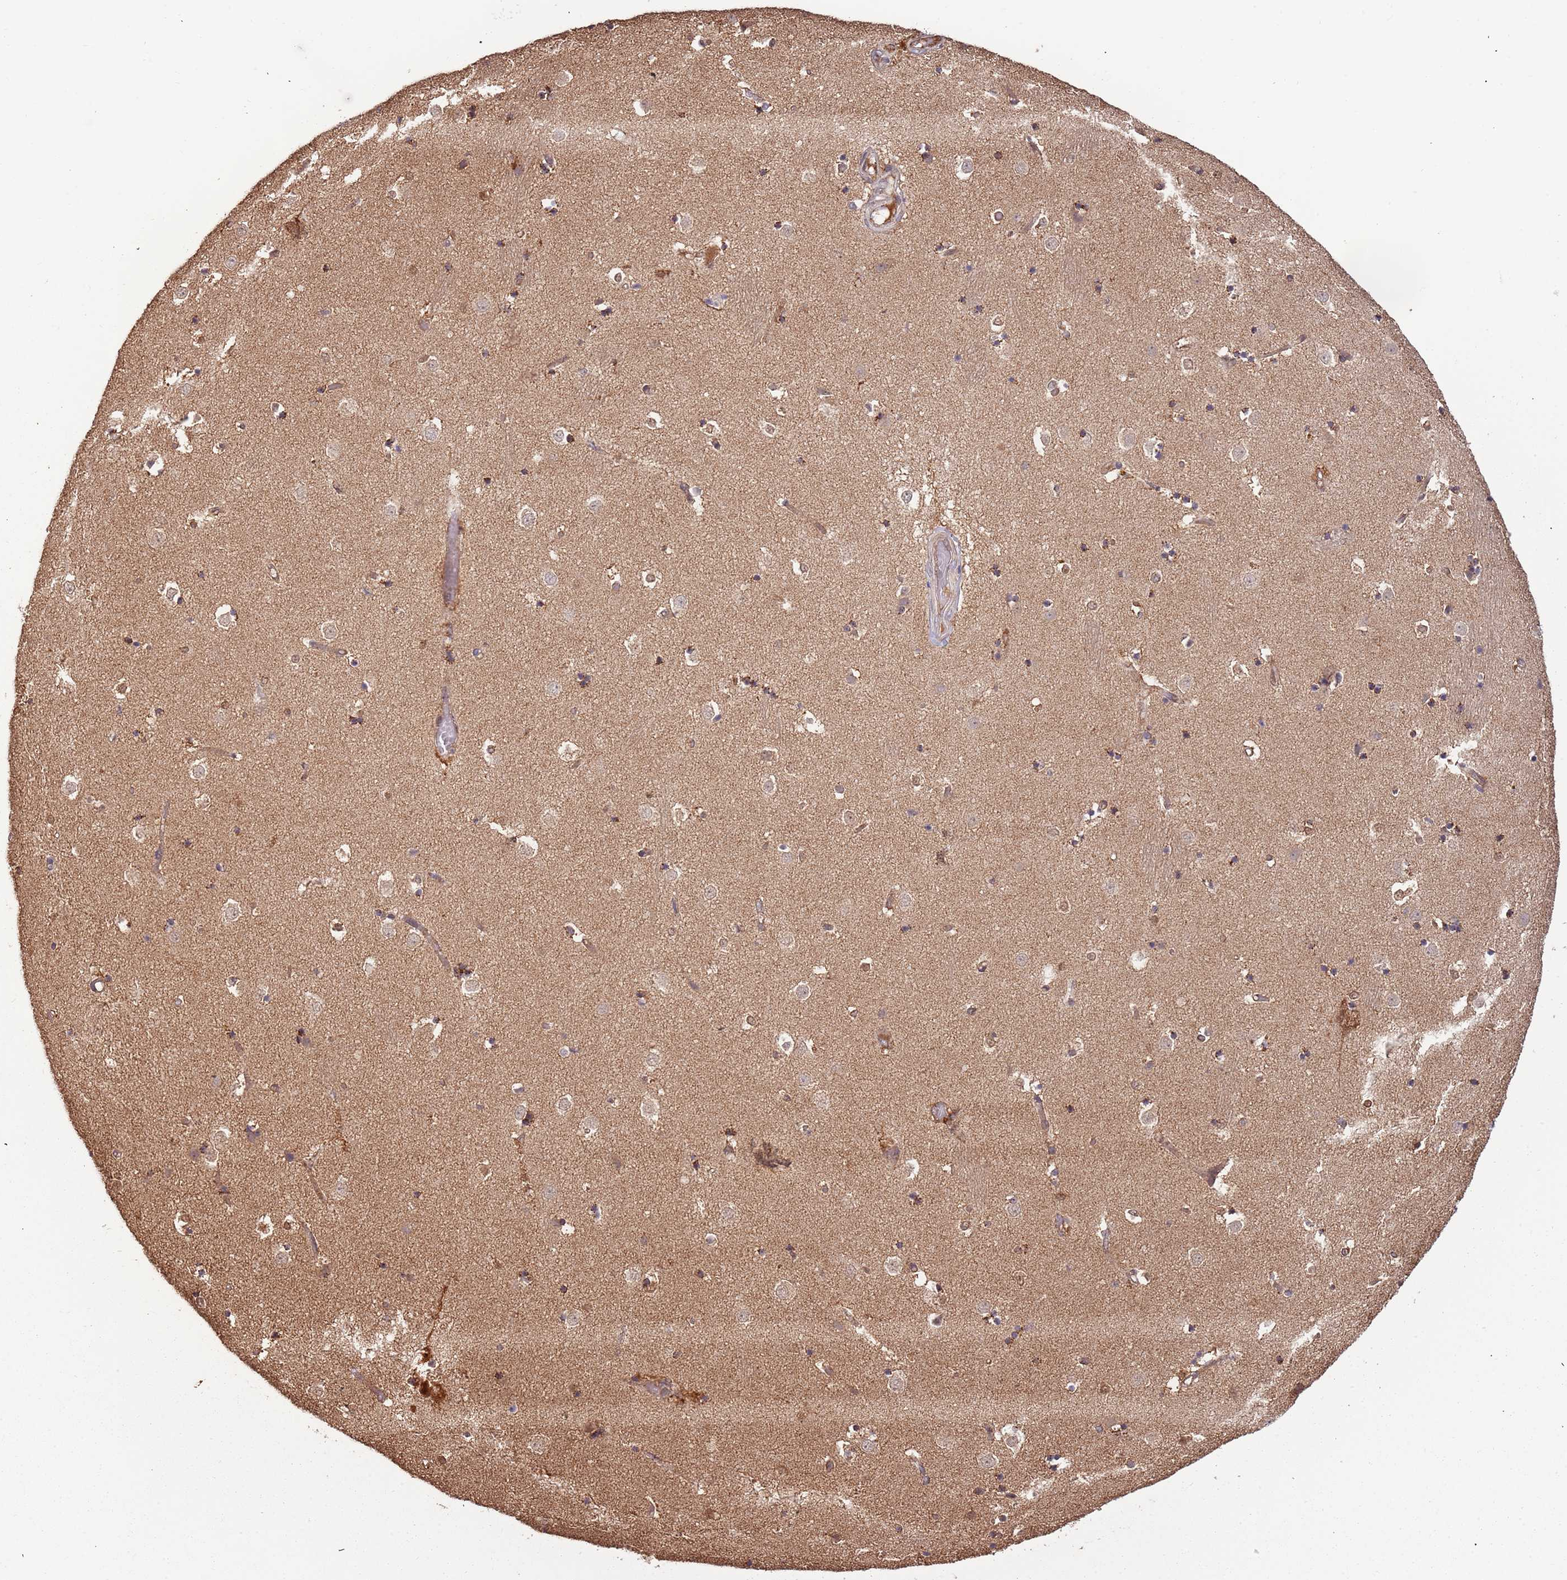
{"staining": {"intensity": "strong", "quantity": "25%-75%", "location": "cytoplasmic/membranous"}, "tissue": "caudate", "cell_type": "Glial cells", "image_type": "normal", "snomed": [{"axis": "morphology", "description": "Normal tissue, NOS"}, {"axis": "topography", "description": "Lateral ventricle wall"}], "caption": "IHC of benign caudate shows high levels of strong cytoplasmic/membranous expression in approximately 25%-75% of glial cells. The staining was performed using DAB (3,3'-diaminobenzidine), with brown indicating positive protein expression. Nuclei are stained blue with hematoxylin.", "gene": "IL17RD", "patient": {"sex": "female", "age": 52}}